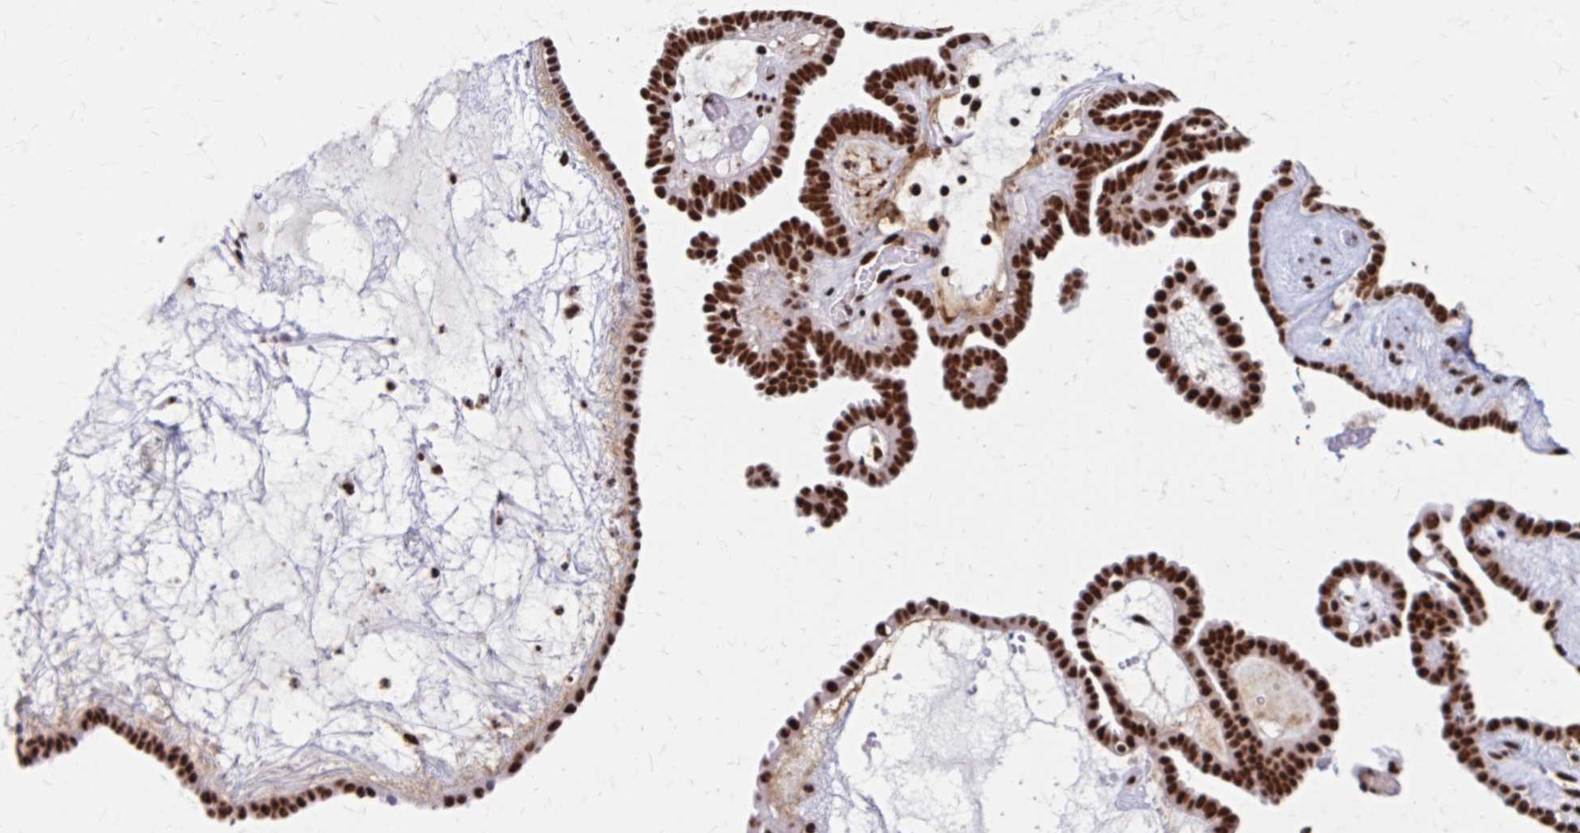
{"staining": {"intensity": "strong", "quantity": ">75%", "location": "nuclear"}, "tissue": "ovarian cancer", "cell_type": "Tumor cells", "image_type": "cancer", "snomed": [{"axis": "morphology", "description": "Cystadenocarcinoma, serous, NOS"}, {"axis": "topography", "description": "Ovary"}], "caption": "IHC of ovarian serous cystadenocarcinoma shows high levels of strong nuclear expression in approximately >75% of tumor cells. The staining was performed using DAB to visualize the protein expression in brown, while the nuclei were stained in blue with hematoxylin (Magnification: 20x).", "gene": "CNKSR3", "patient": {"sex": "female", "age": 71}}